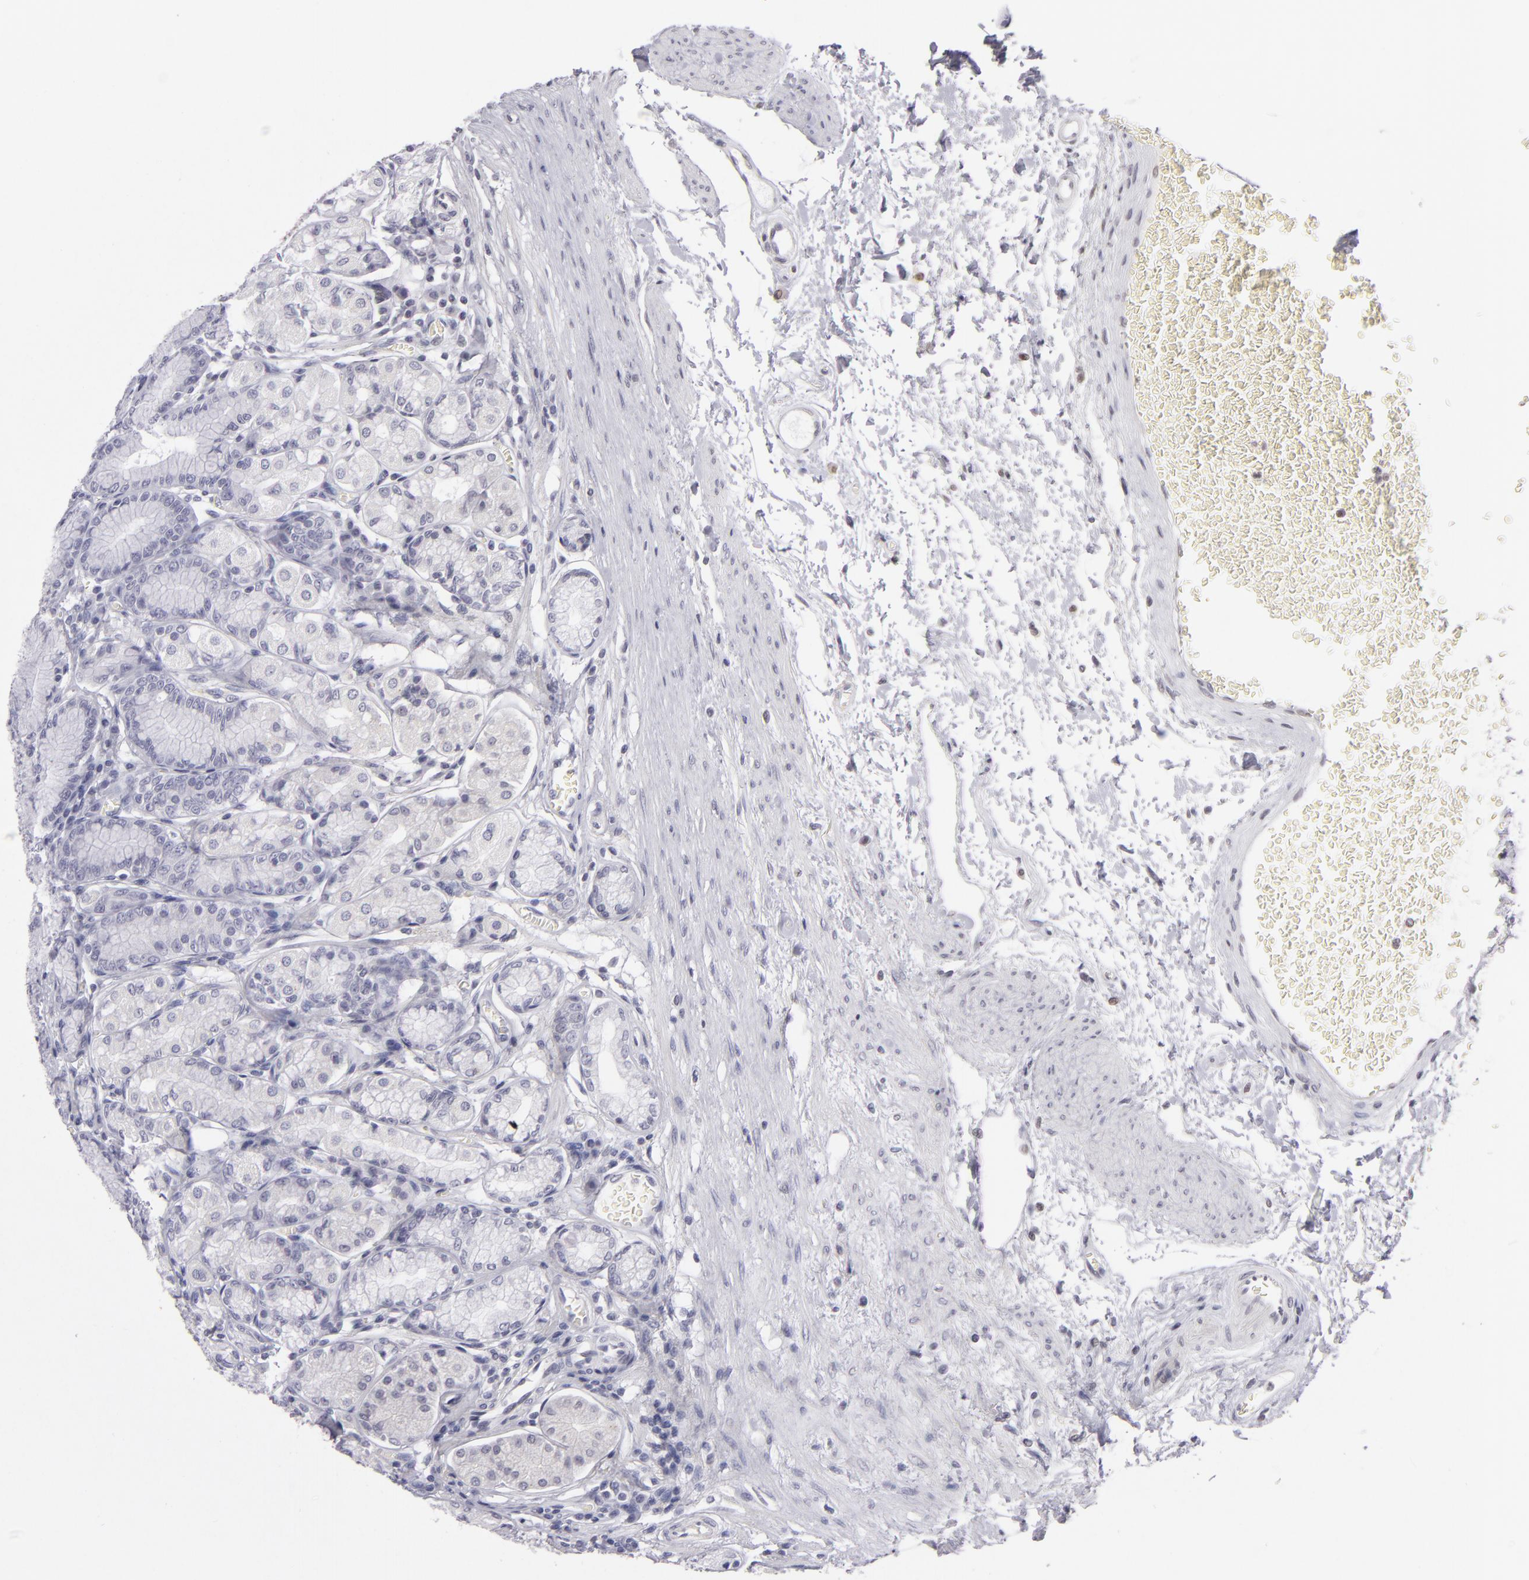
{"staining": {"intensity": "weak", "quantity": "<25%", "location": "cytoplasmic/membranous"}, "tissue": "stomach", "cell_type": "Glandular cells", "image_type": "normal", "snomed": [{"axis": "morphology", "description": "Normal tissue, NOS"}, {"axis": "topography", "description": "Stomach"}, {"axis": "topography", "description": "Stomach, lower"}], "caption": "Immunohistochemistry (IHC) micrograph of unremarkable stomach: stomach stained with DAB (3,3'-diaminobenzidine) displays no significant protein positivity in glandular cells.", "gene": "TNNC1", "patient": {"sex": "male", "age": 76}}